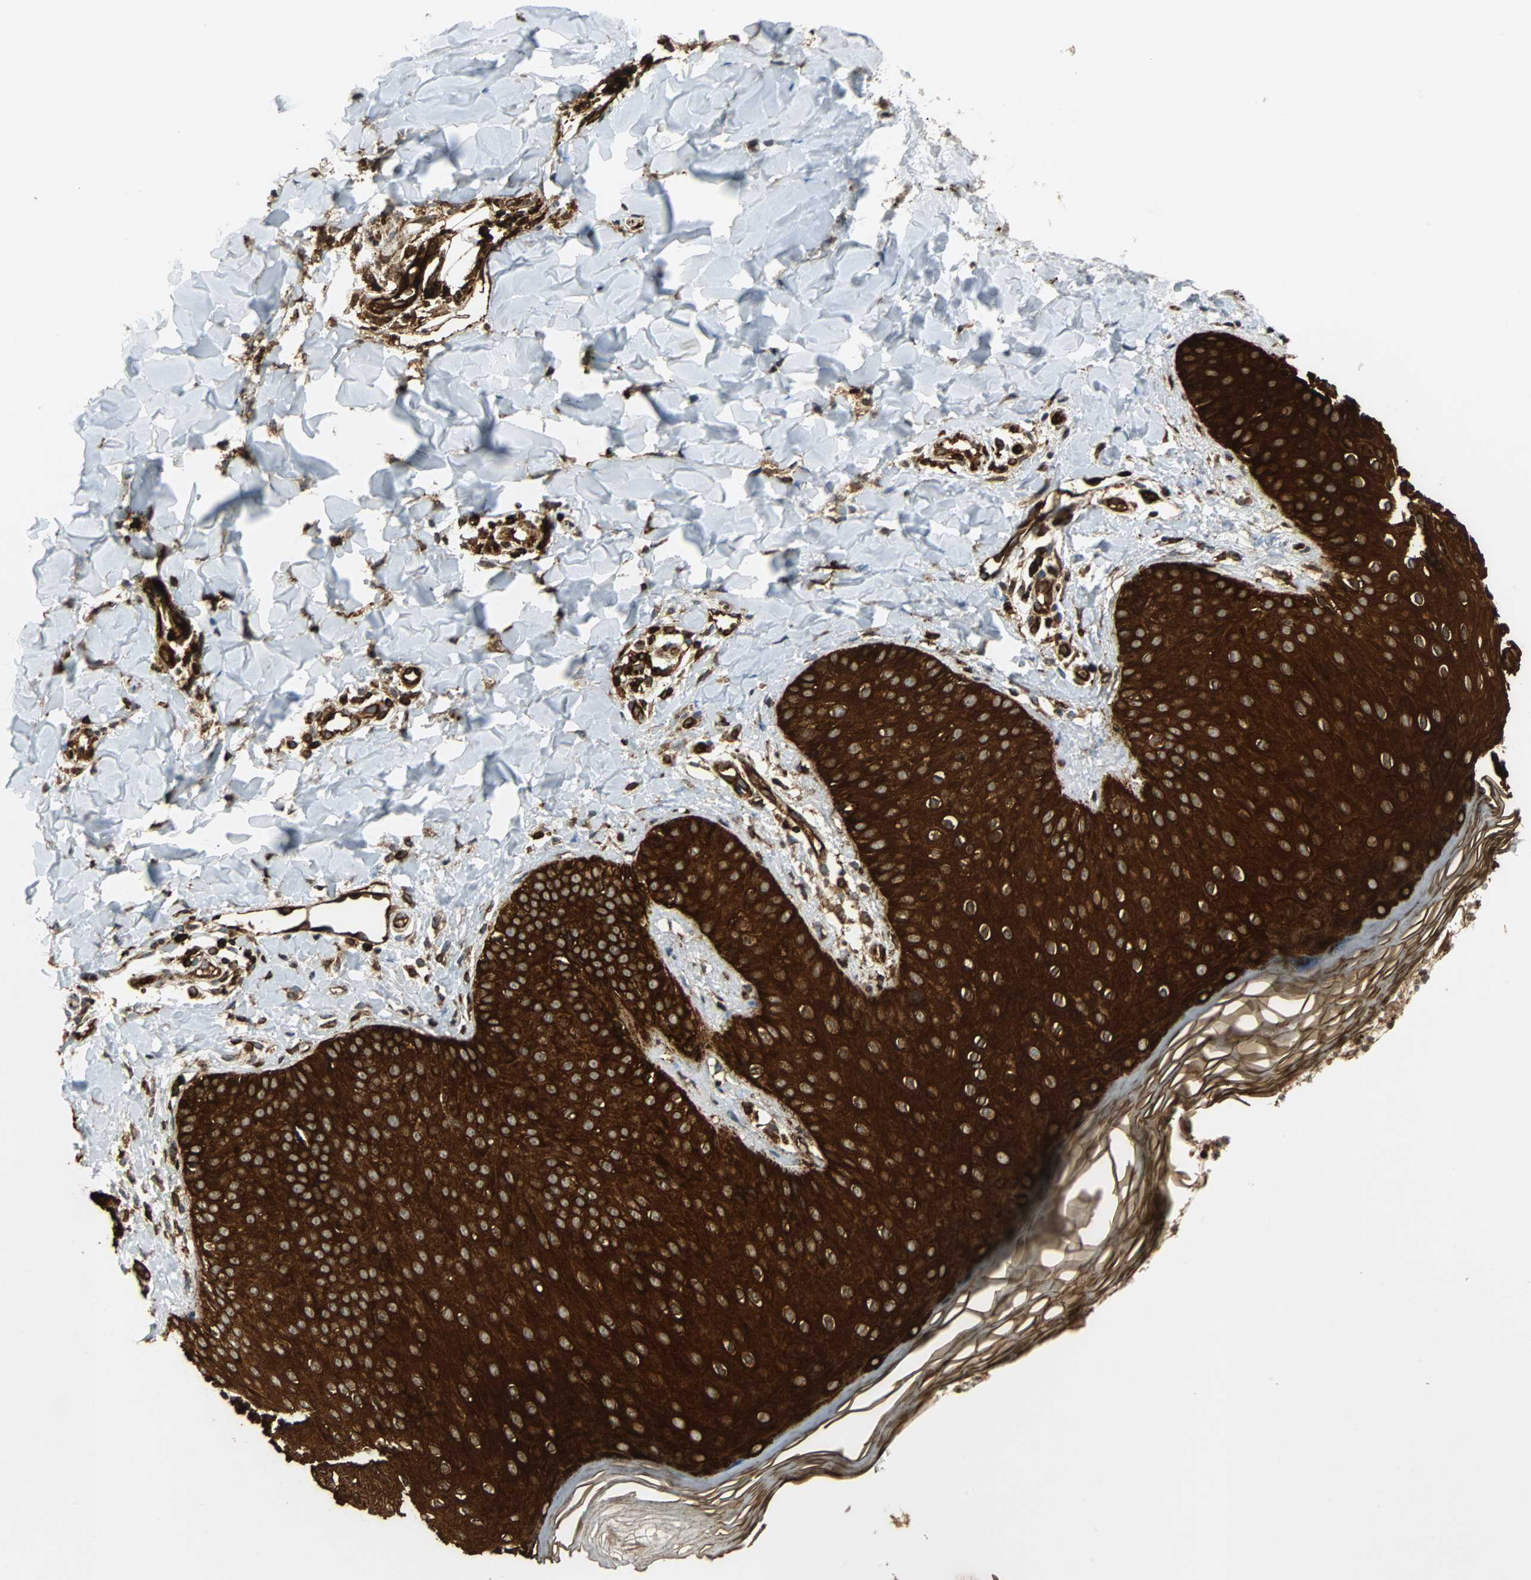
{"staining": {"intensity": "strong", "quantity": ">75%", "location": "cytoplasmic/membranous"}, "tissue": "skin", "cell_type": "Epidermal cells", "image_type": "normal", "snomed": [{"axis": "morphology", "description": "Normal tissue, NOS"}, {"axis": "morphology", "description": "Inflammation, NOS"}, {"axis": "topography", "description": "Soft tissue"}, {"axis": "topography", "description": "Anal"}], "caption": "Immunohistochemistry (IHC) (DAB) staining of normal skin shows strong cytoplasmic/membranous protein expression in approximately >75% of epidermal cells.", "gene": "TUBA4A", "patient": {"sex": "female", "age": 15}}